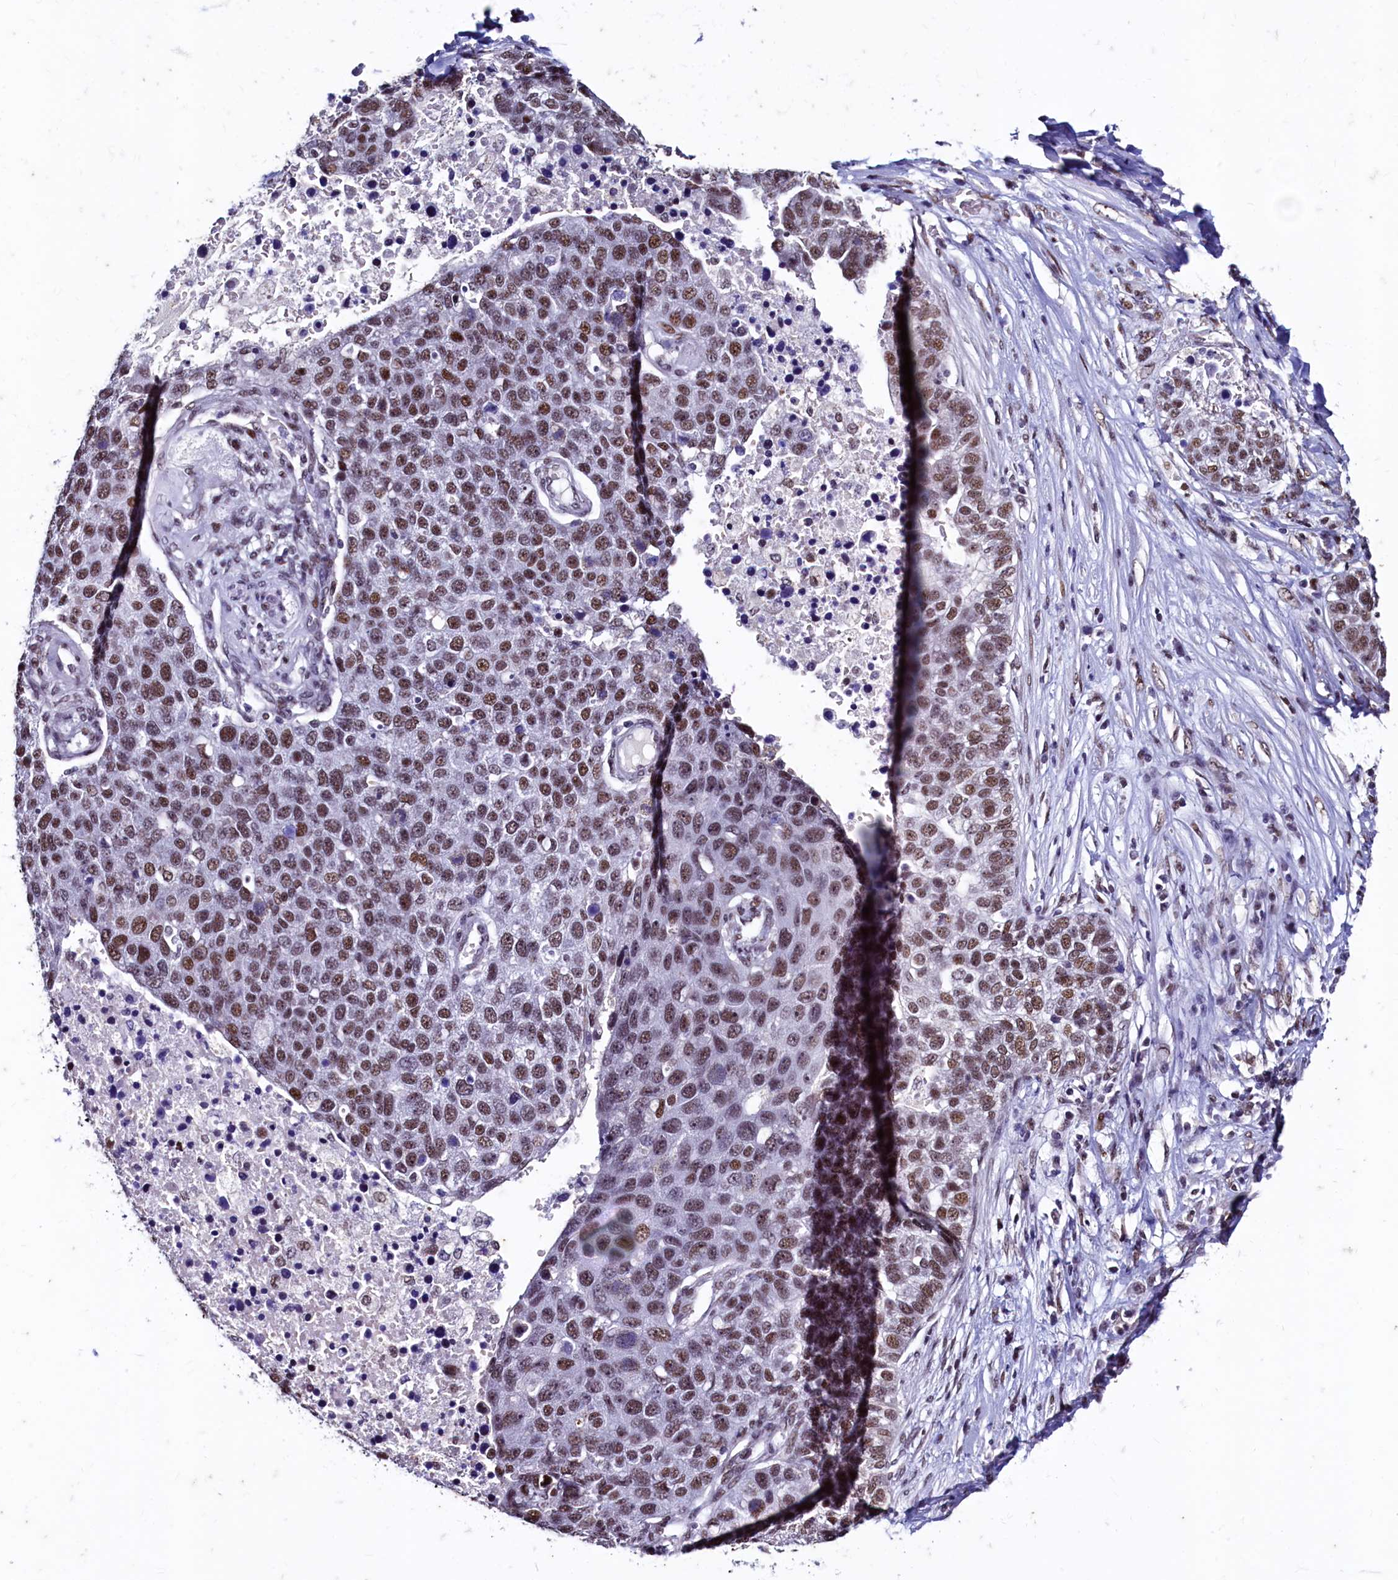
{"staining": {"intensity": "moderate", "quantity": ">75%", "location": "nuclear"}, "tissue": "pancreatic cancer", "cell_type": "Tumor cells", "image_type": "cancer", "snomed": [{"axis": "morphology", "description": "Adenocarcinoma, NOS"}, {"axis": "topography", "description": "Pancreas"}], "caption": "Pancreatic cancer (adenocarcinoma) was stained to show a protein in brown. There is medium levels of moderate nuclear staining in approximately >75% of tumor cells.", "gene": "CPSF7", "patient": {"sex": "female", "age": 61}}